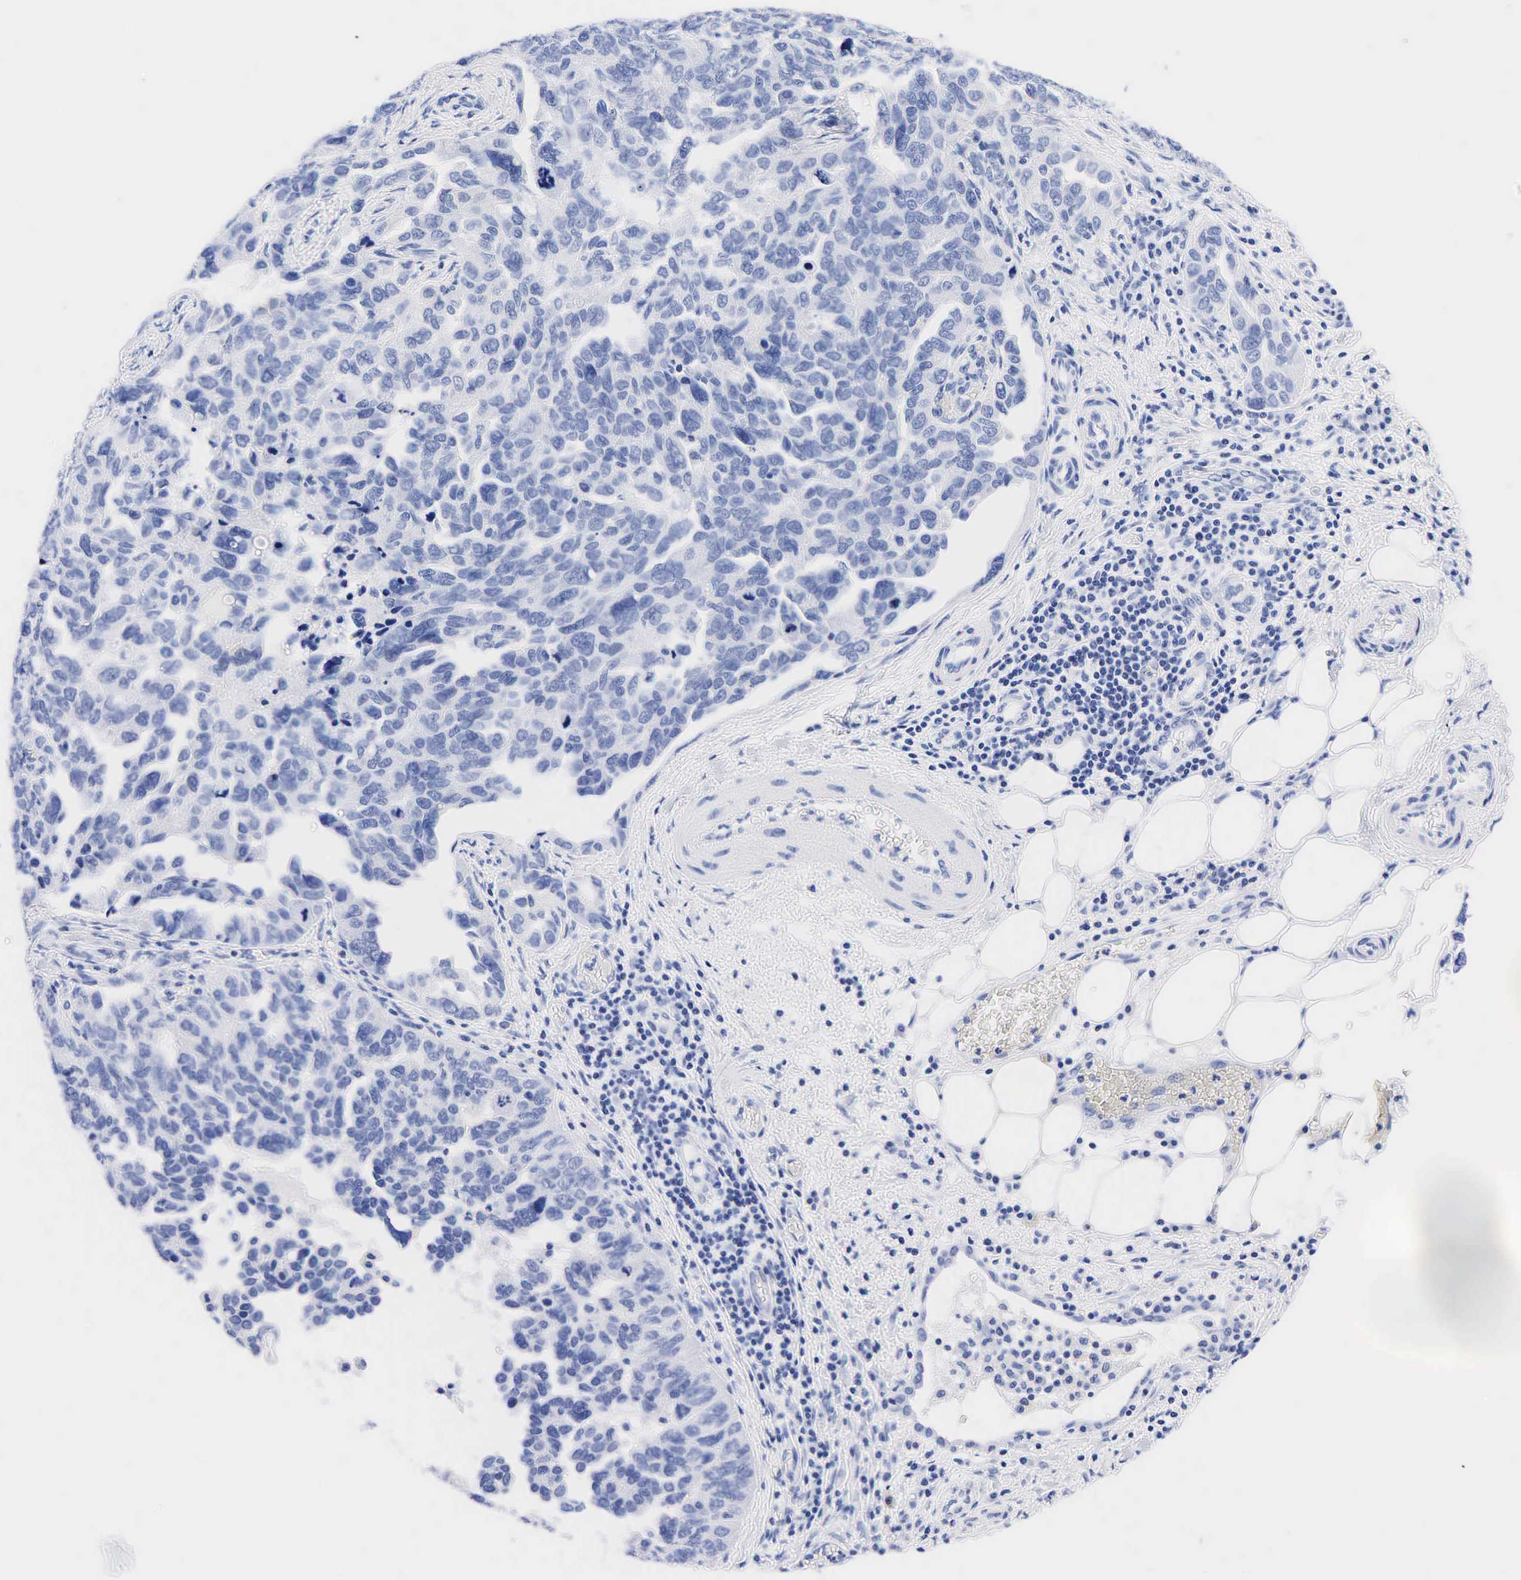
{"staining": {"intensity": "negative", "quantity": "none", "location": "none"}, "tissue": "ovarian cancer", "cell_type": "Tumor cells", "image_type": "cancer", "snomed": [{"axis": "morphology", "description": "Cystadenocarcinoma, serous, NOS"}, {"axis": "topography", "description": "Ovary"}], "caption": "DAB immunohistochemical staining of human serous cystadenocarcinoma (ovarian) demonstrates no significant positivity in tumor cells.", "gene": "NKX2-1", "patient": {"sex": "female", "age": 64}}